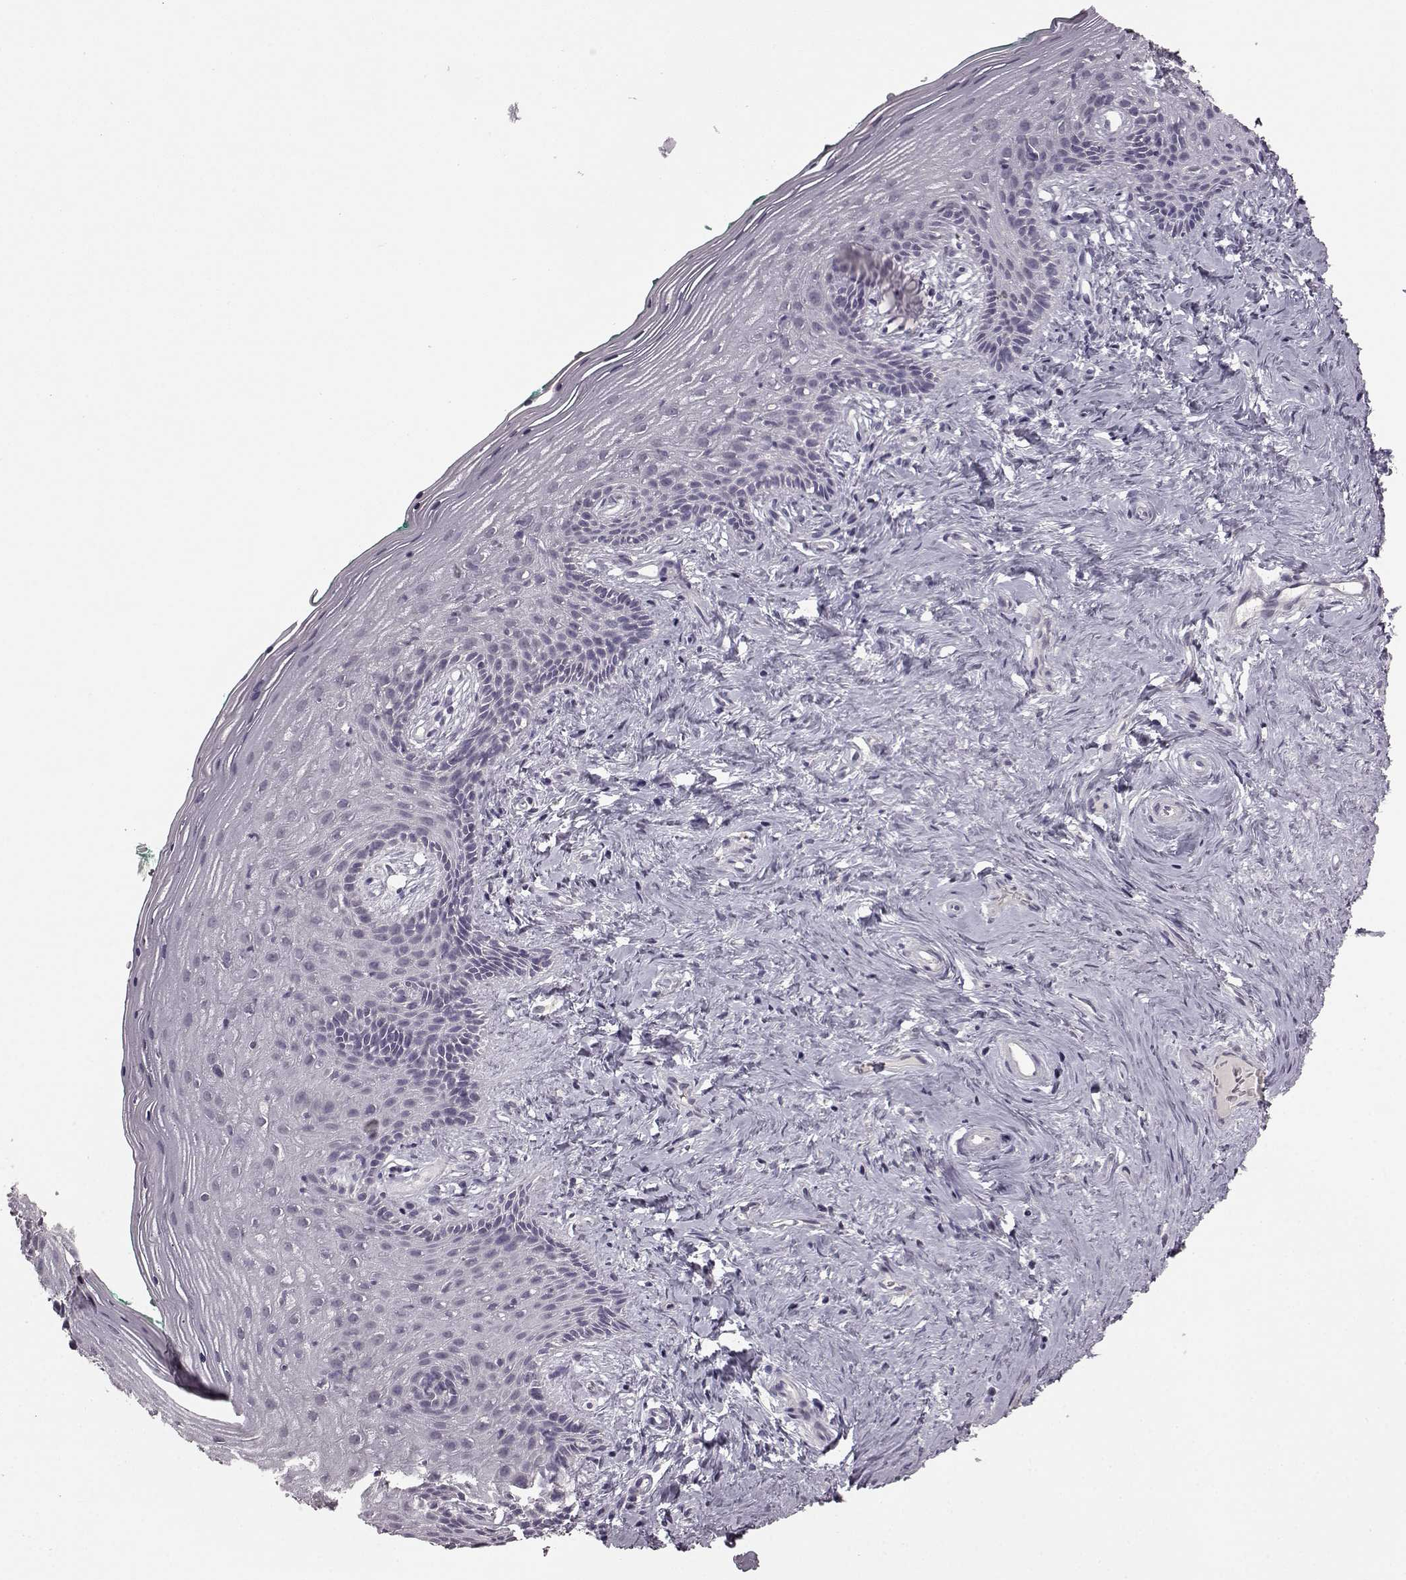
{"staining": {"intensity": "negative", "quantity": "none", "location": "none"}, "tissue": "vagina", "cell_type": "Squamous epithelial cells", "image_type": "normal", "snomed": [{"axis": "morphology", "description": "Normal tissue, NOS"}, {"axis": "topography", "description": "Vagina"}], "caption": "IHC histopathology image of benign vagina: vagina stained with DAB demonstrates no significant protein positivity in squamous epithelial cells. The staining was performed using DAB to visualize the protein expression in brown, while the nuclei were stained in blue with hematoxylin (Magnification: 20x).", "gene": "LHB", "patient": {"sex": "female", "age": 45}}